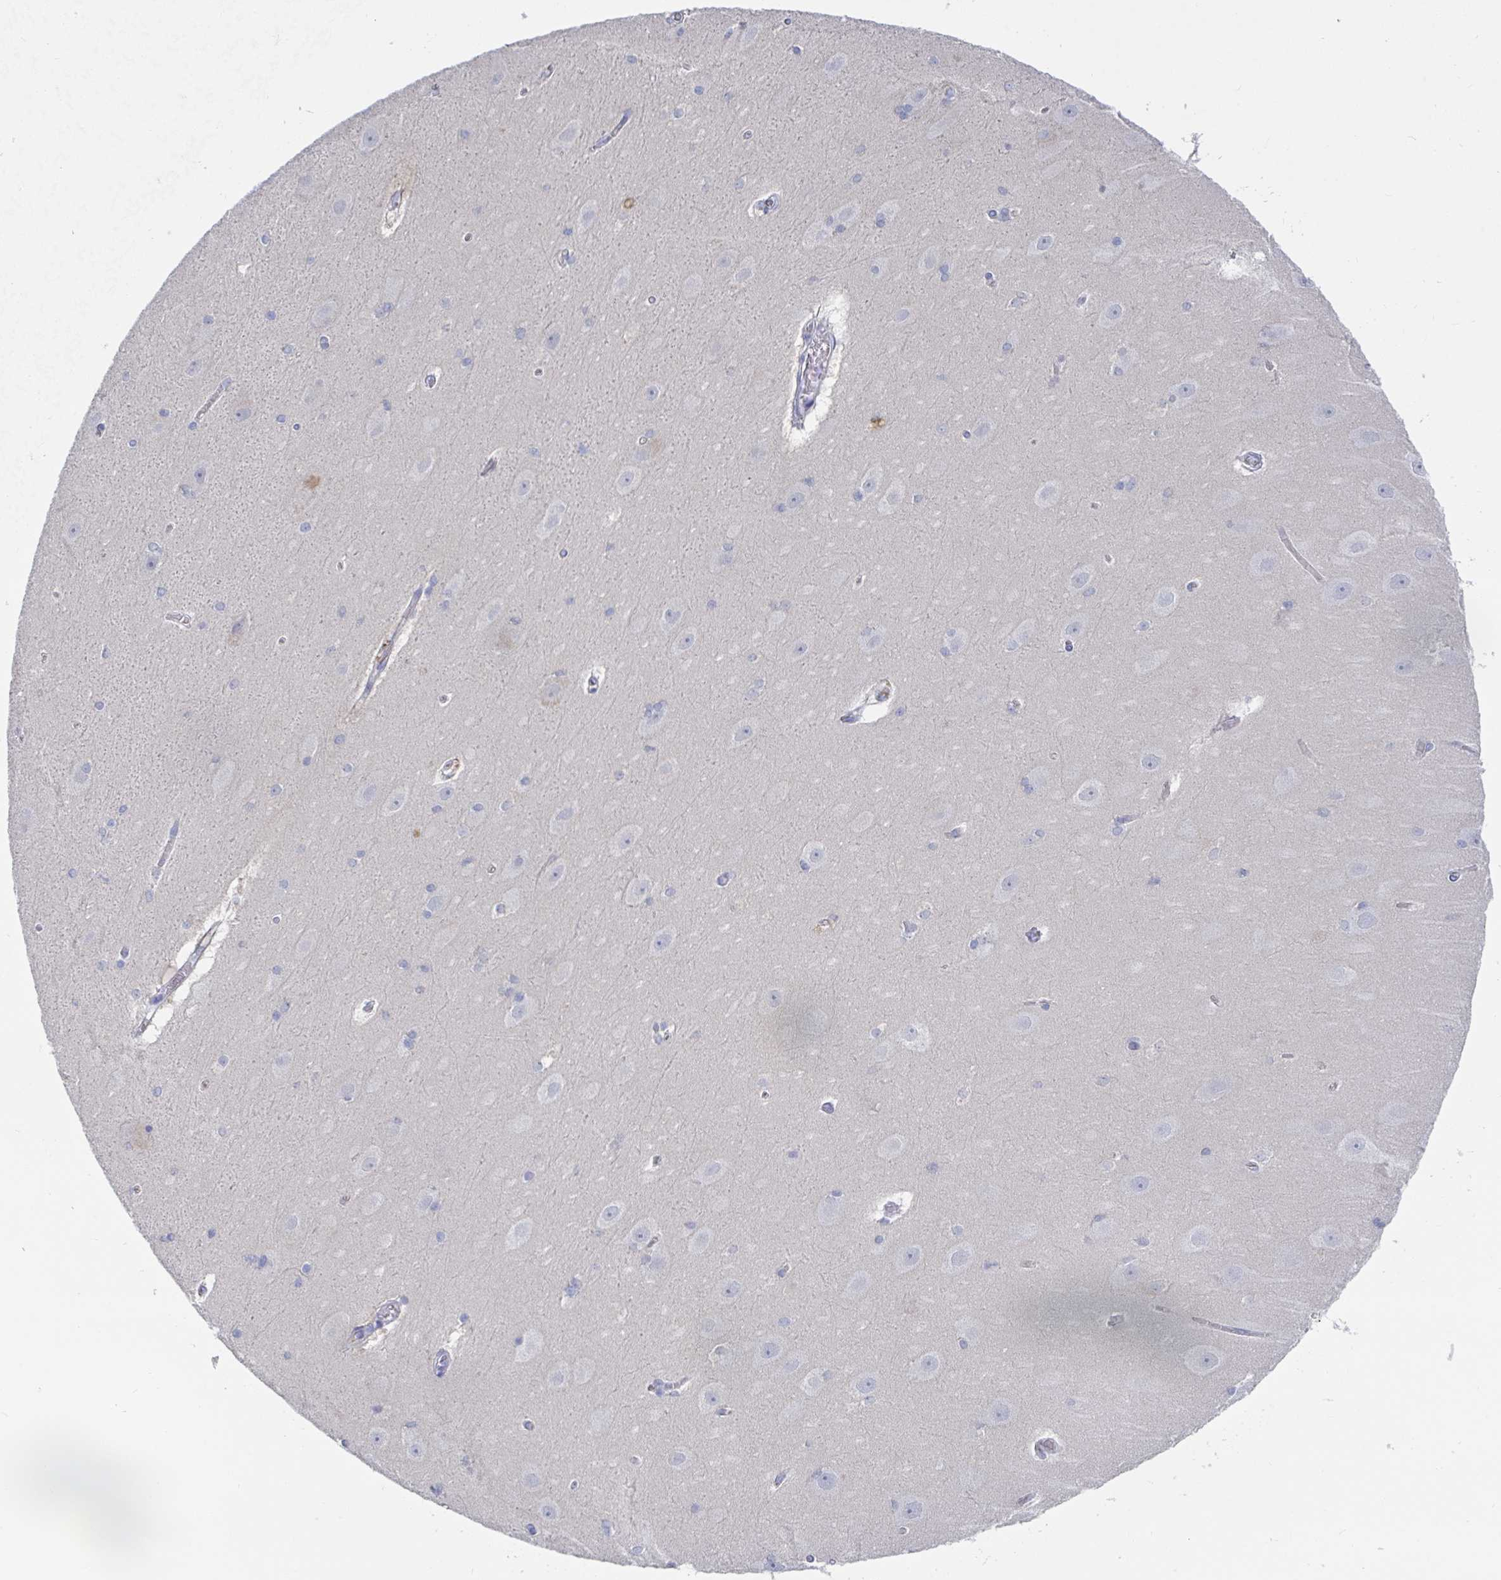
{"staining": {"intensity": "negative", "quantity": "none", "location": "none"}, "tissue": "hippocampus", "cell_type": "Glial cells", "image_type": "normal", "snomed": [{"axis": "morphology", "description": "Normal tissue, NOS"}, {"axis": "topography", "description": "Cerebral cortex"}, {"axis": "topography", "description": "Hippocampus"}], "caption": "This is an IHC micrograph of normal hippocampus. There is no expression in glial cells.", "gene": "GPR148", "patient": {"sex": "female", "age": 19}}